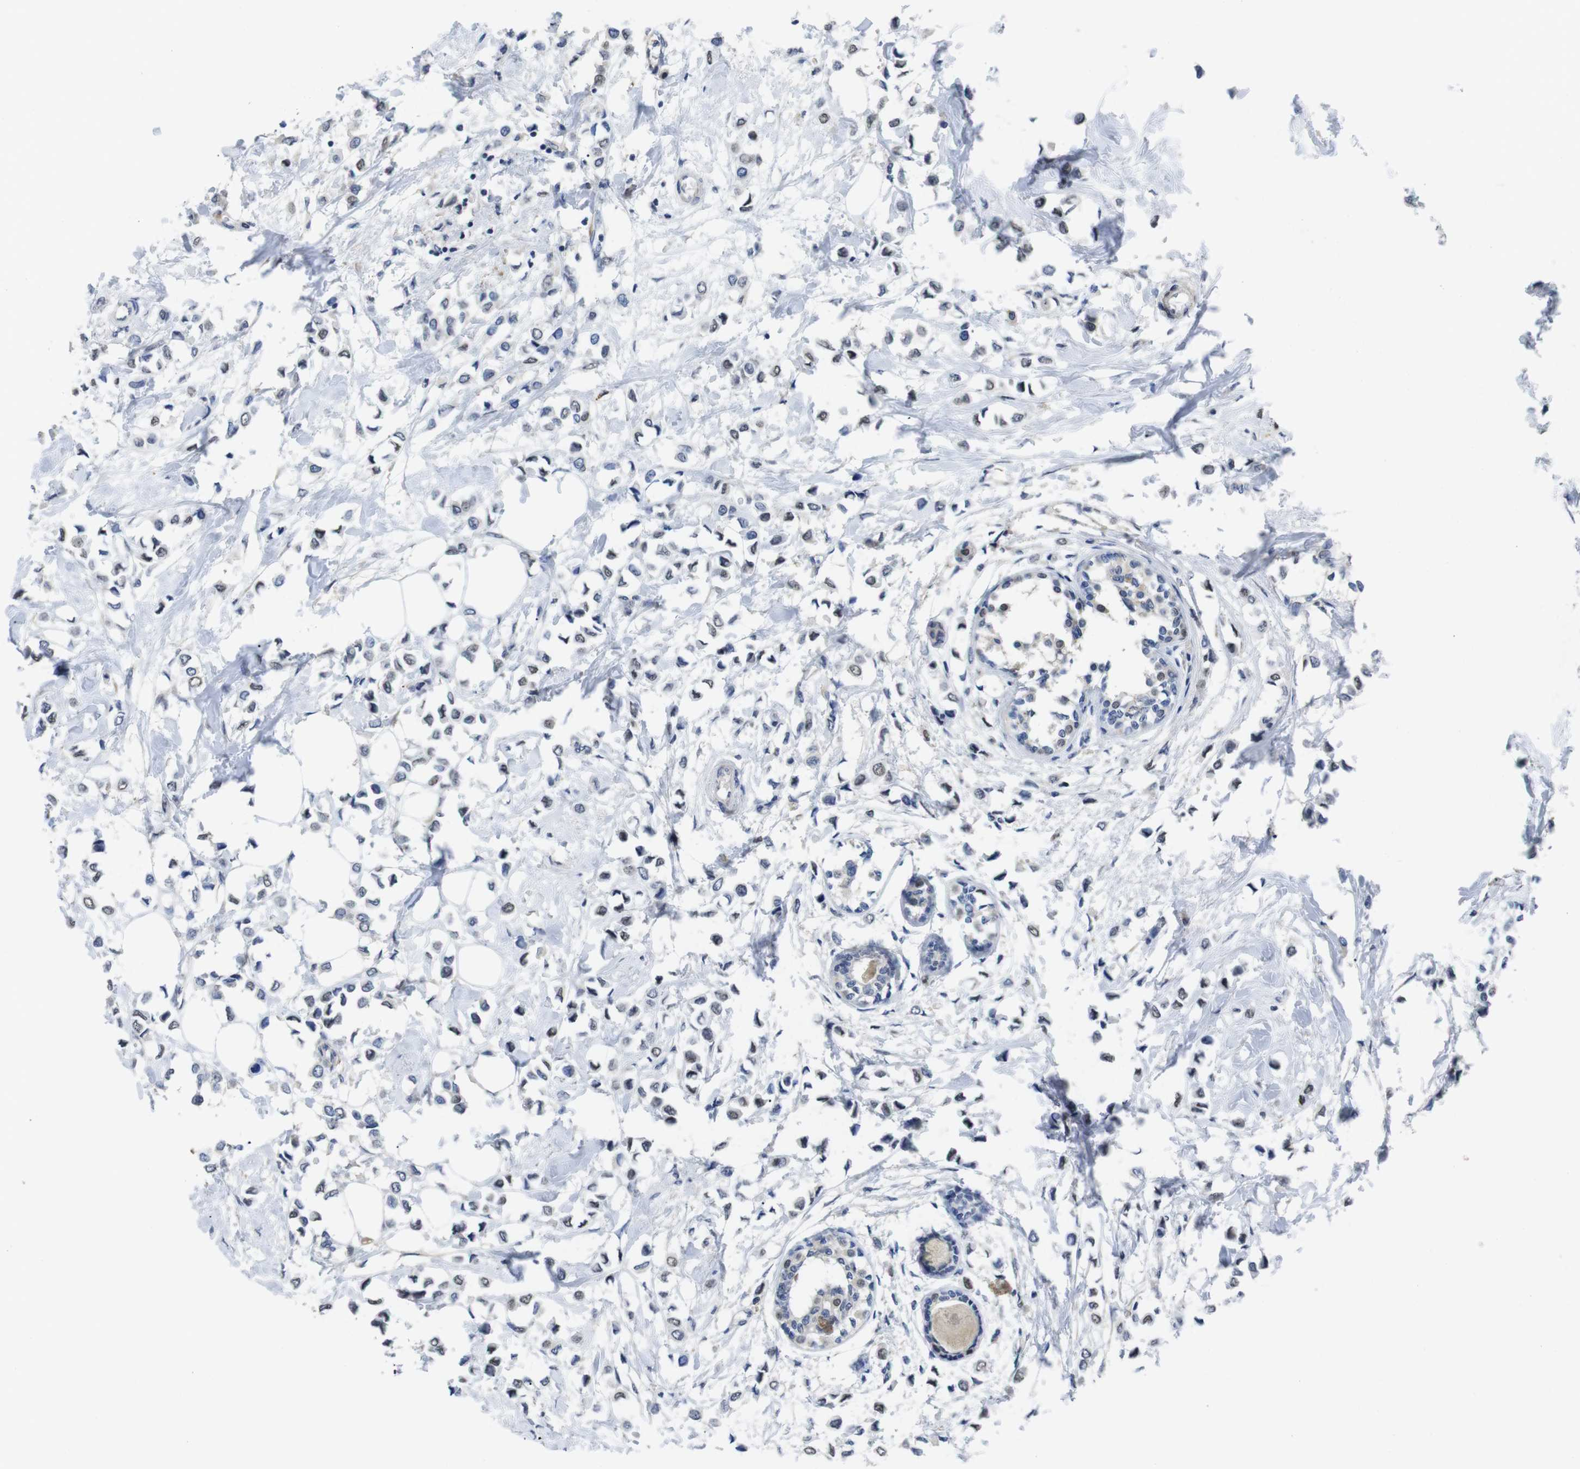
{"staining": {"intensity": "weak", "quantity": "25%-75%", "location": "nuclear"}, "tissue": "breast cancer", "cell_type": "Tumor cells", "image_type": "cancer", "snomed": [{"axis": "morphology", "description": "Lobular carcinoma"}, {"axis": "topography", "description": "Breast"}], "caption": "Protein staining of breast cancer (lobular carcinoma) tissue exhibits weak nuclear expression in about 25%-75% of tumor cells.", "gene": "FNTA", "patient": {"sex": "female", "age": 51}}